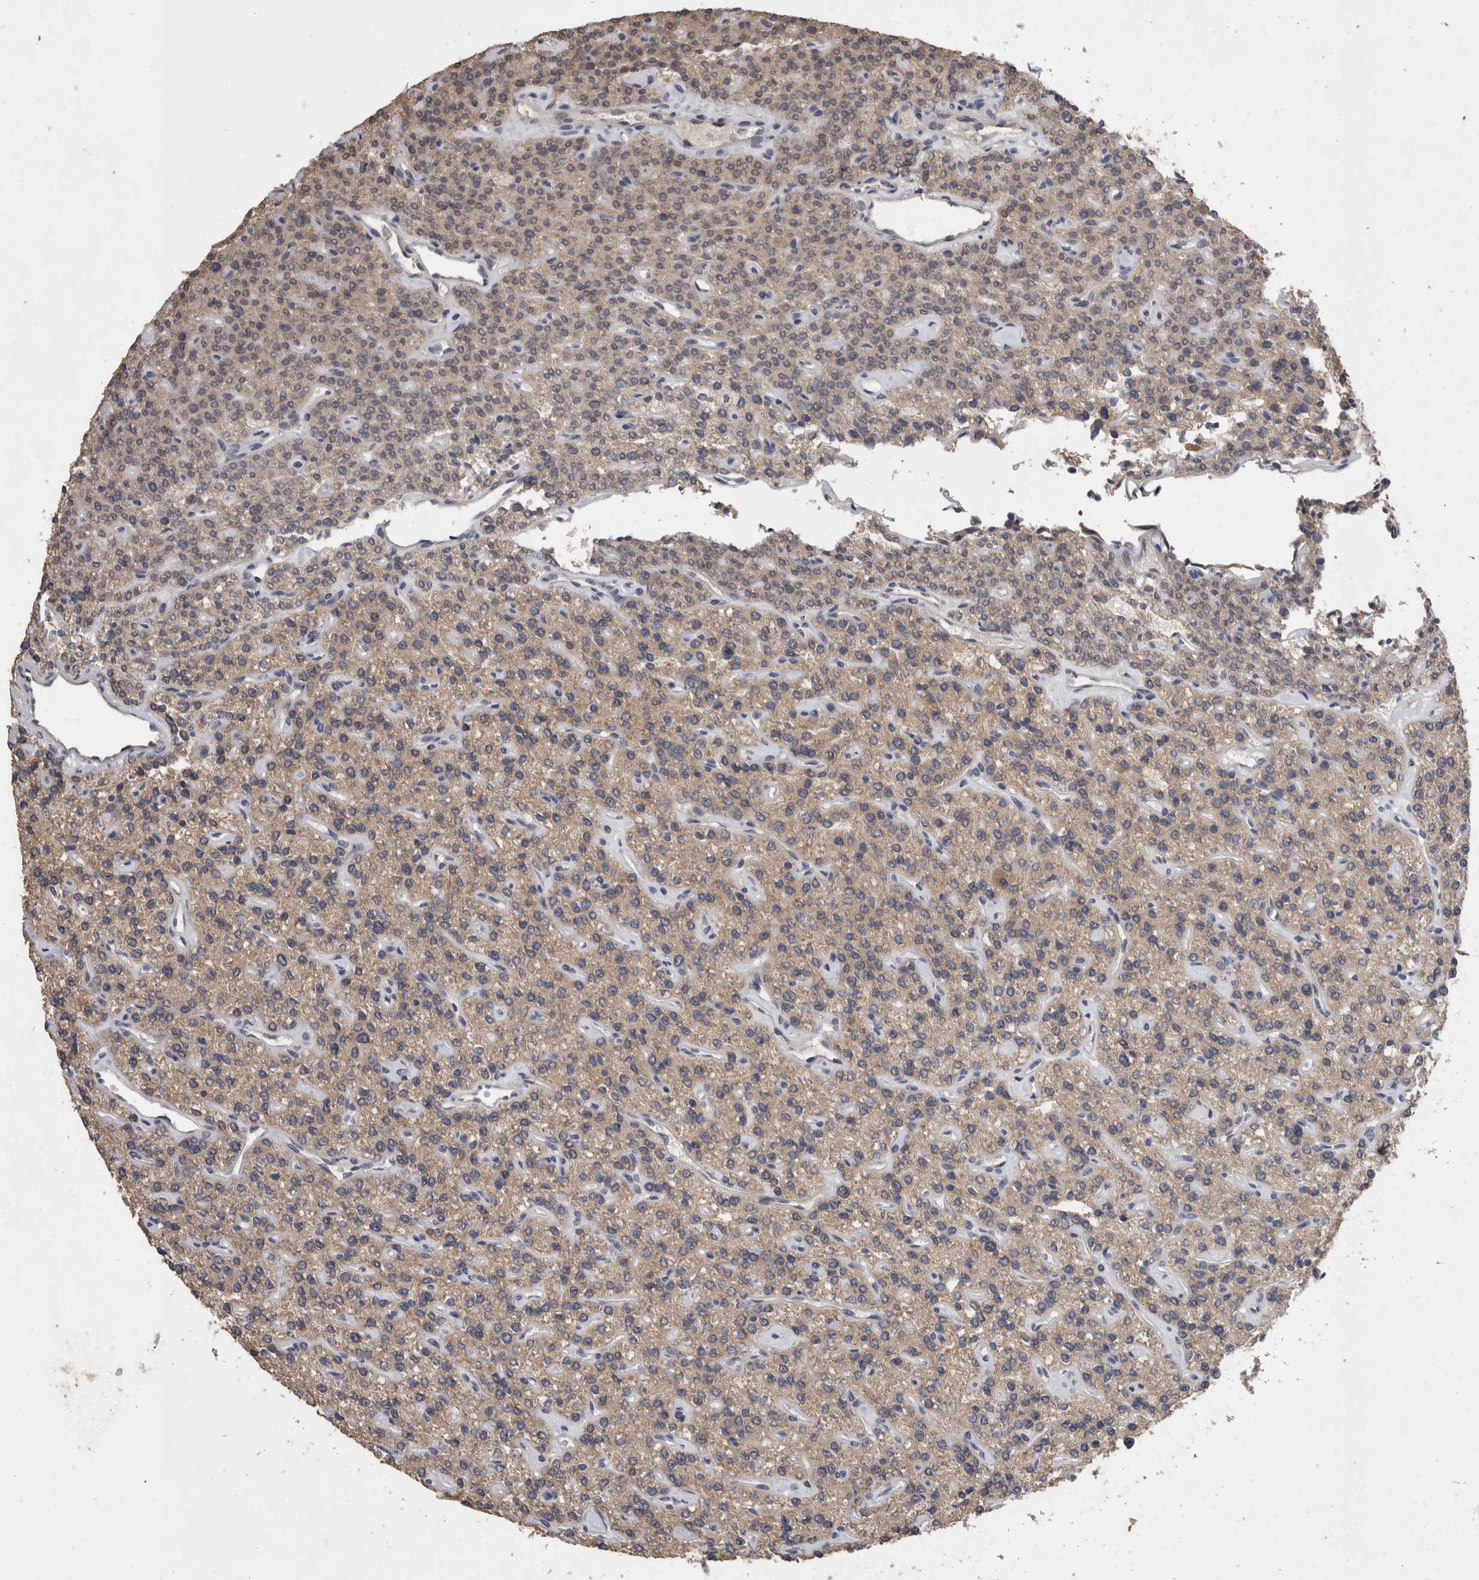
{"staining": {"intensity": "weak", "quantity": ">75%", "location": "cytoplasmic/membranous"}, "tissue": "parathyroid gland", "cell_type": "Glandular cells", "image_type": "normal", "snomed": [{"axis": "morphology", "description": "Normal tissue, NOS"}, {"axis": "topography", "description": "Parathyroid gland"}], "caption": "Benign parathyroid gland was stained to show a protein in brown. There is low levels of weak cytoplasmic/membranous expression in about >75% of glandular cells. (DAB (3,3'-diaminobenzidine) = brown stain, brightfield microscopy at high magnification).", "gene": "FHOD3", "patient": {"sex": "male", "age": 46}}